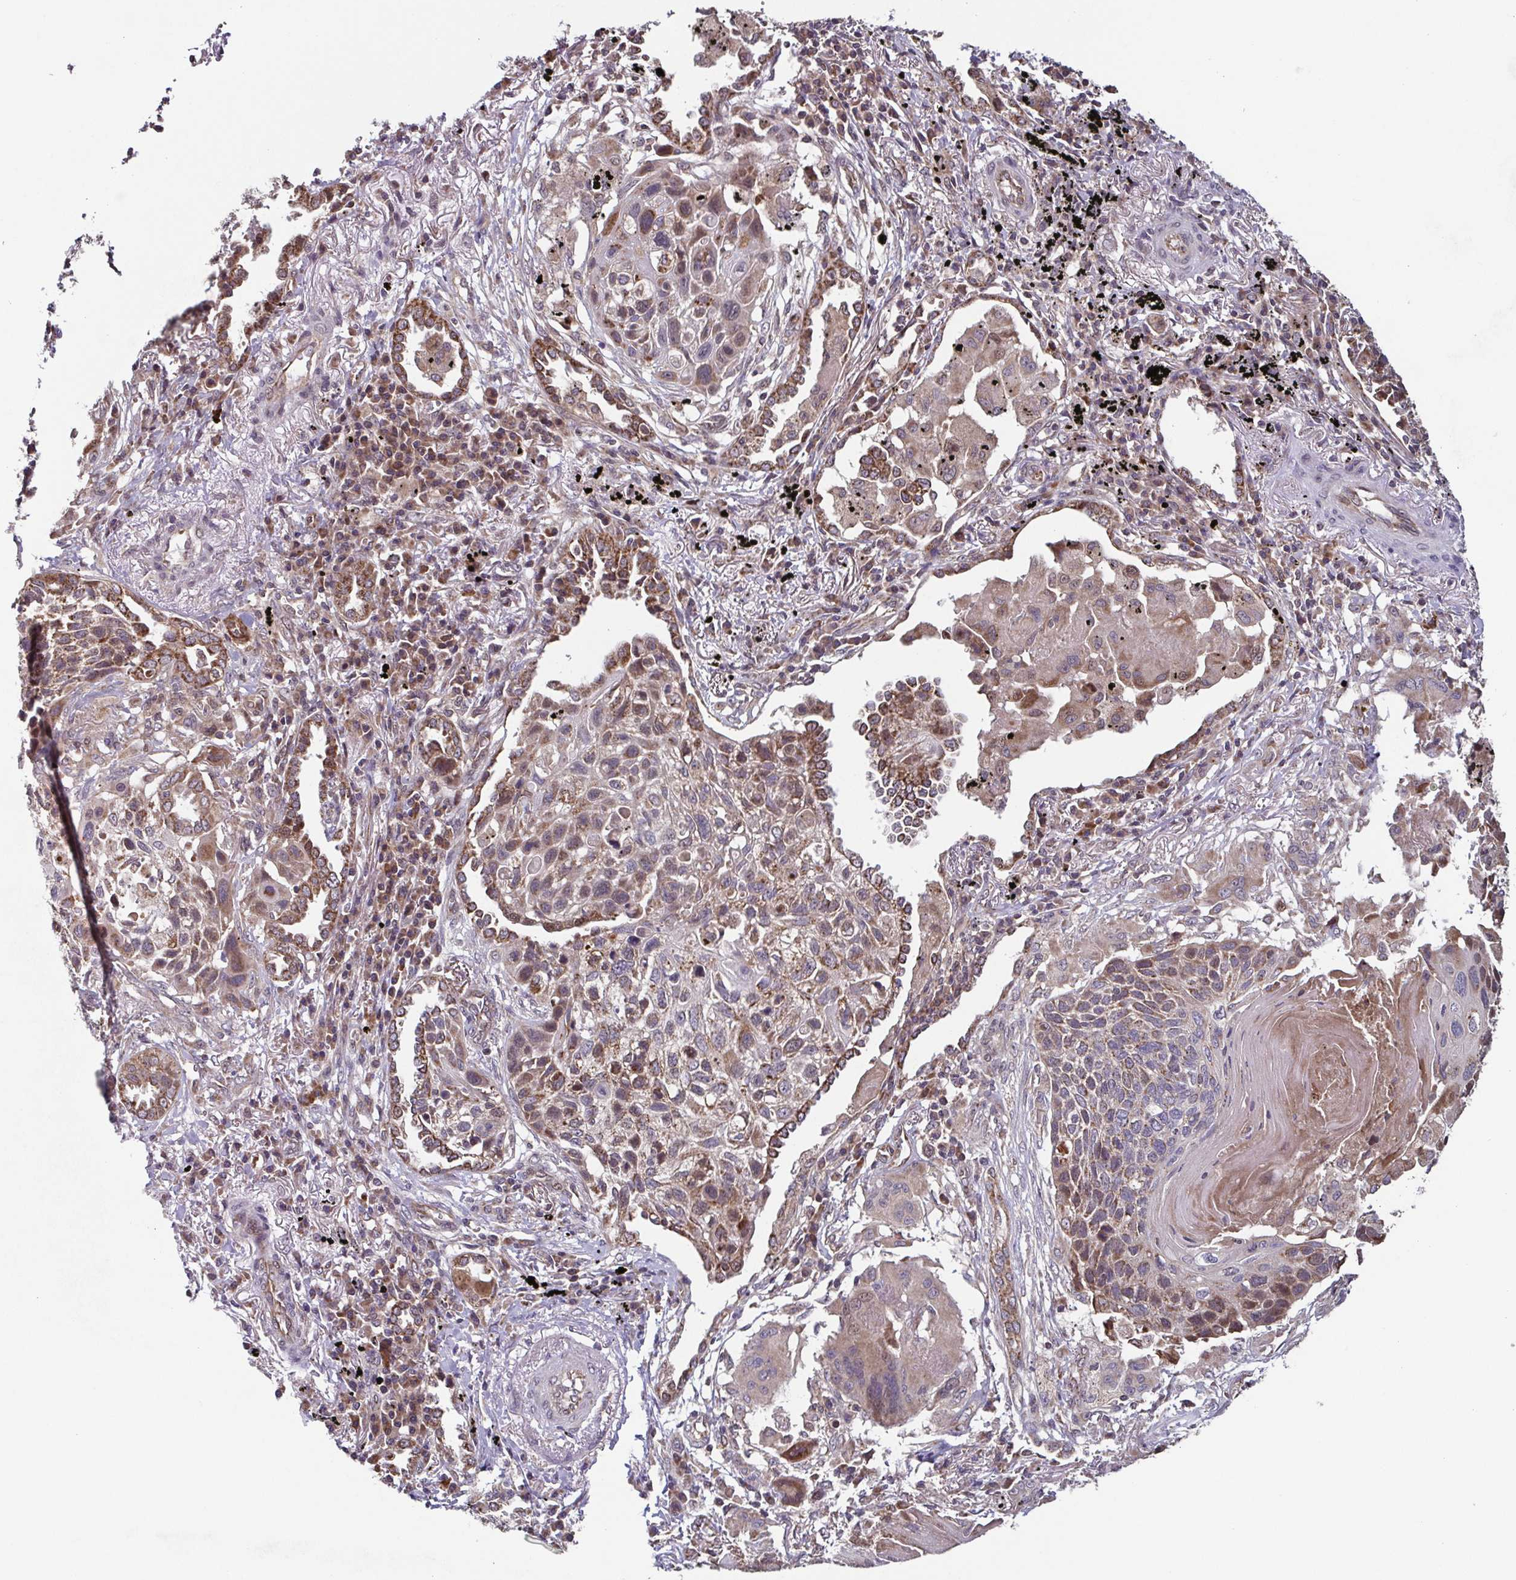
{"staining": {"intensity": "moderate", "quantity": "25%-75%", "location": "cytoplasmic/membranous"}, "tissue": "lung cancer", "cell_type": "Tumor cells", "image_type": "cancer", "snomed": [{"axis": "morphology", "description": "Squamous cell carcinoma, NOS"}, {"axis": "topography", "description": "Lung"}], "caption": "Moderate cytoplasmic/membranous expression for a protein is identified in approximately 25%-75% of tumor cells of lung cancer (squamous cell carcinoma) using IHC.", "gene": "TTC19", "patient": {"sex": "male", "age": 78}}